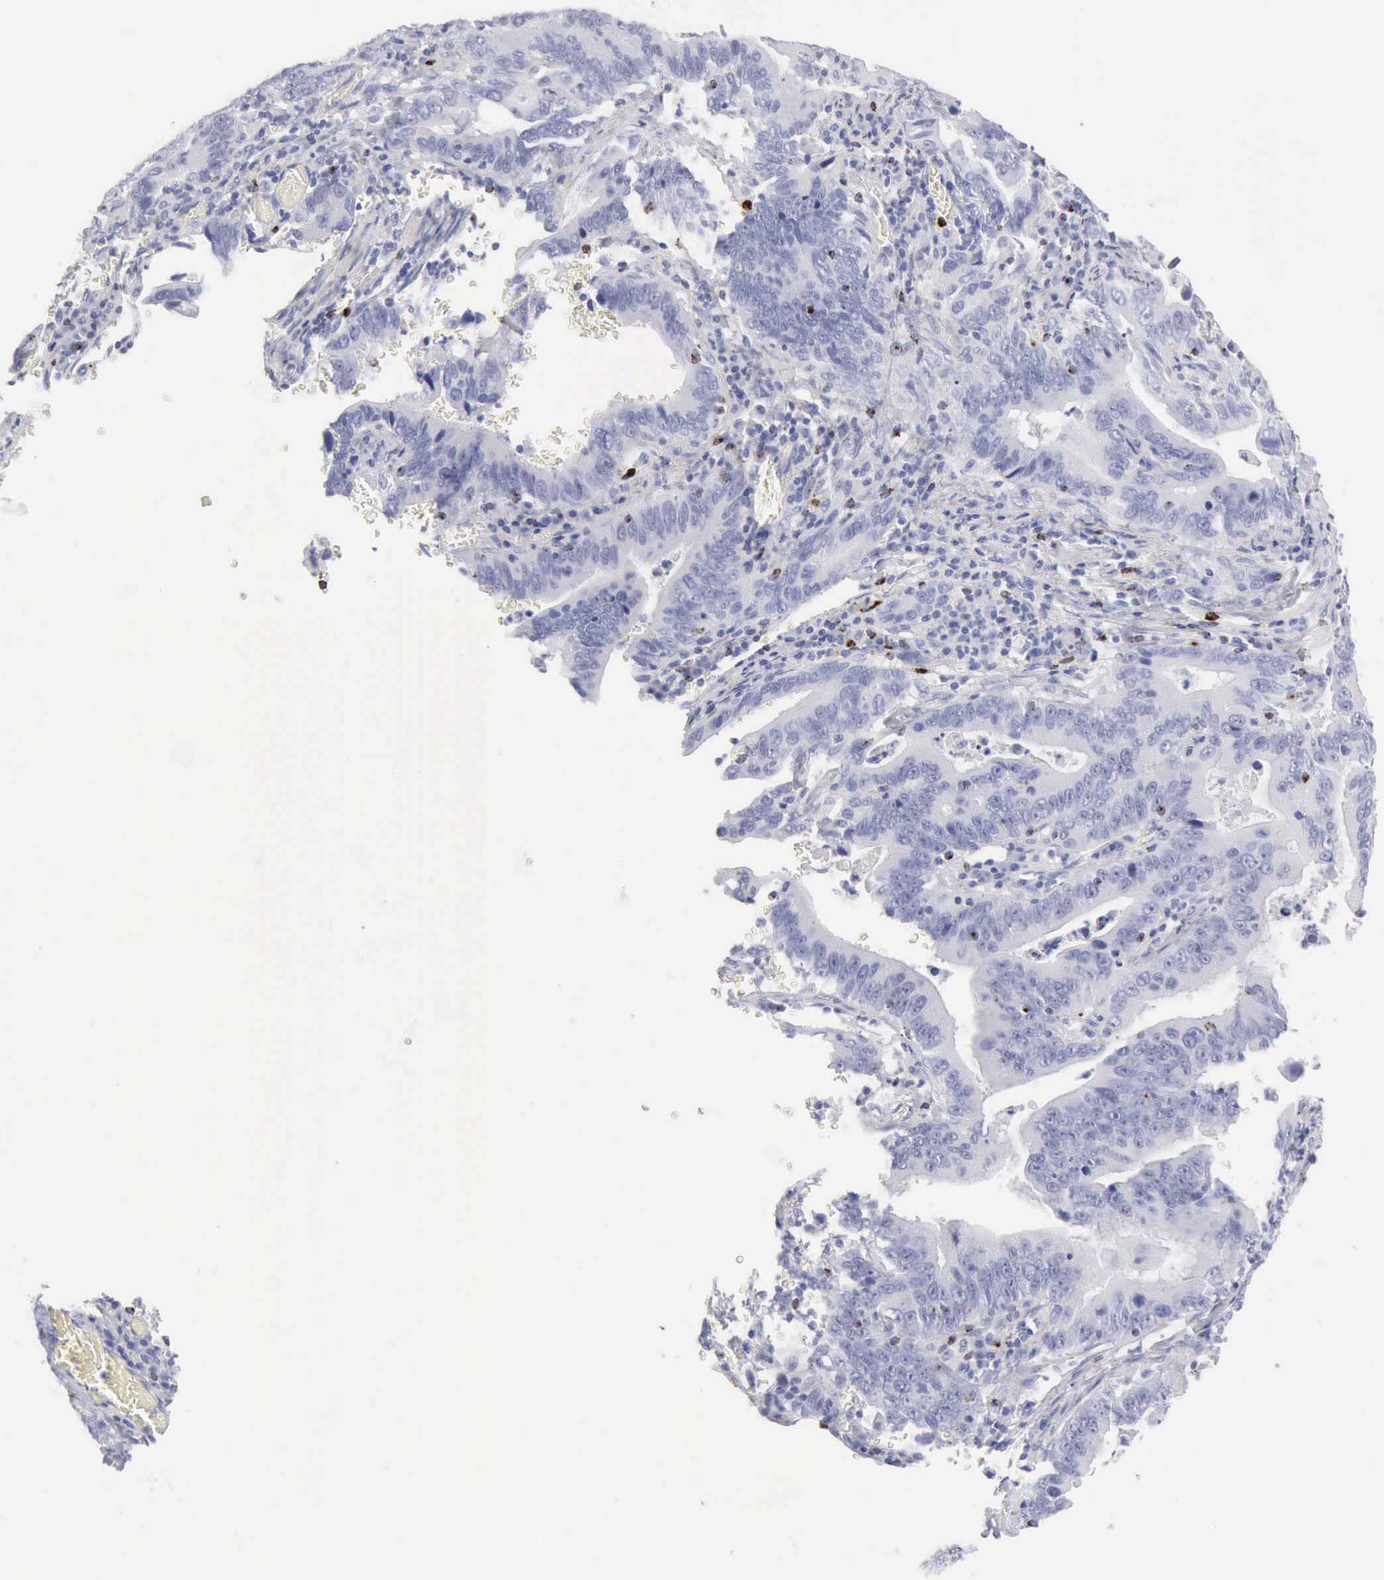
{"staining": {"intensity": "negative", "quantity": "none", "location": "none"}, "tissue": "stomach cancer", "cell_type": "Tumor cells", "image_type": "cancer", "snomed": [{"axis": "morphology", "description": "Adenocarcinoma, NOS"}, {"axis": "topography", "description": "Stomach, upper"}], "caption": "Stomach cancer was stained to show a protein in brown. There is no significant positivity in tumor cells.", "gene": "GZMB", "patient": {"sex": "male", "age": 63}}